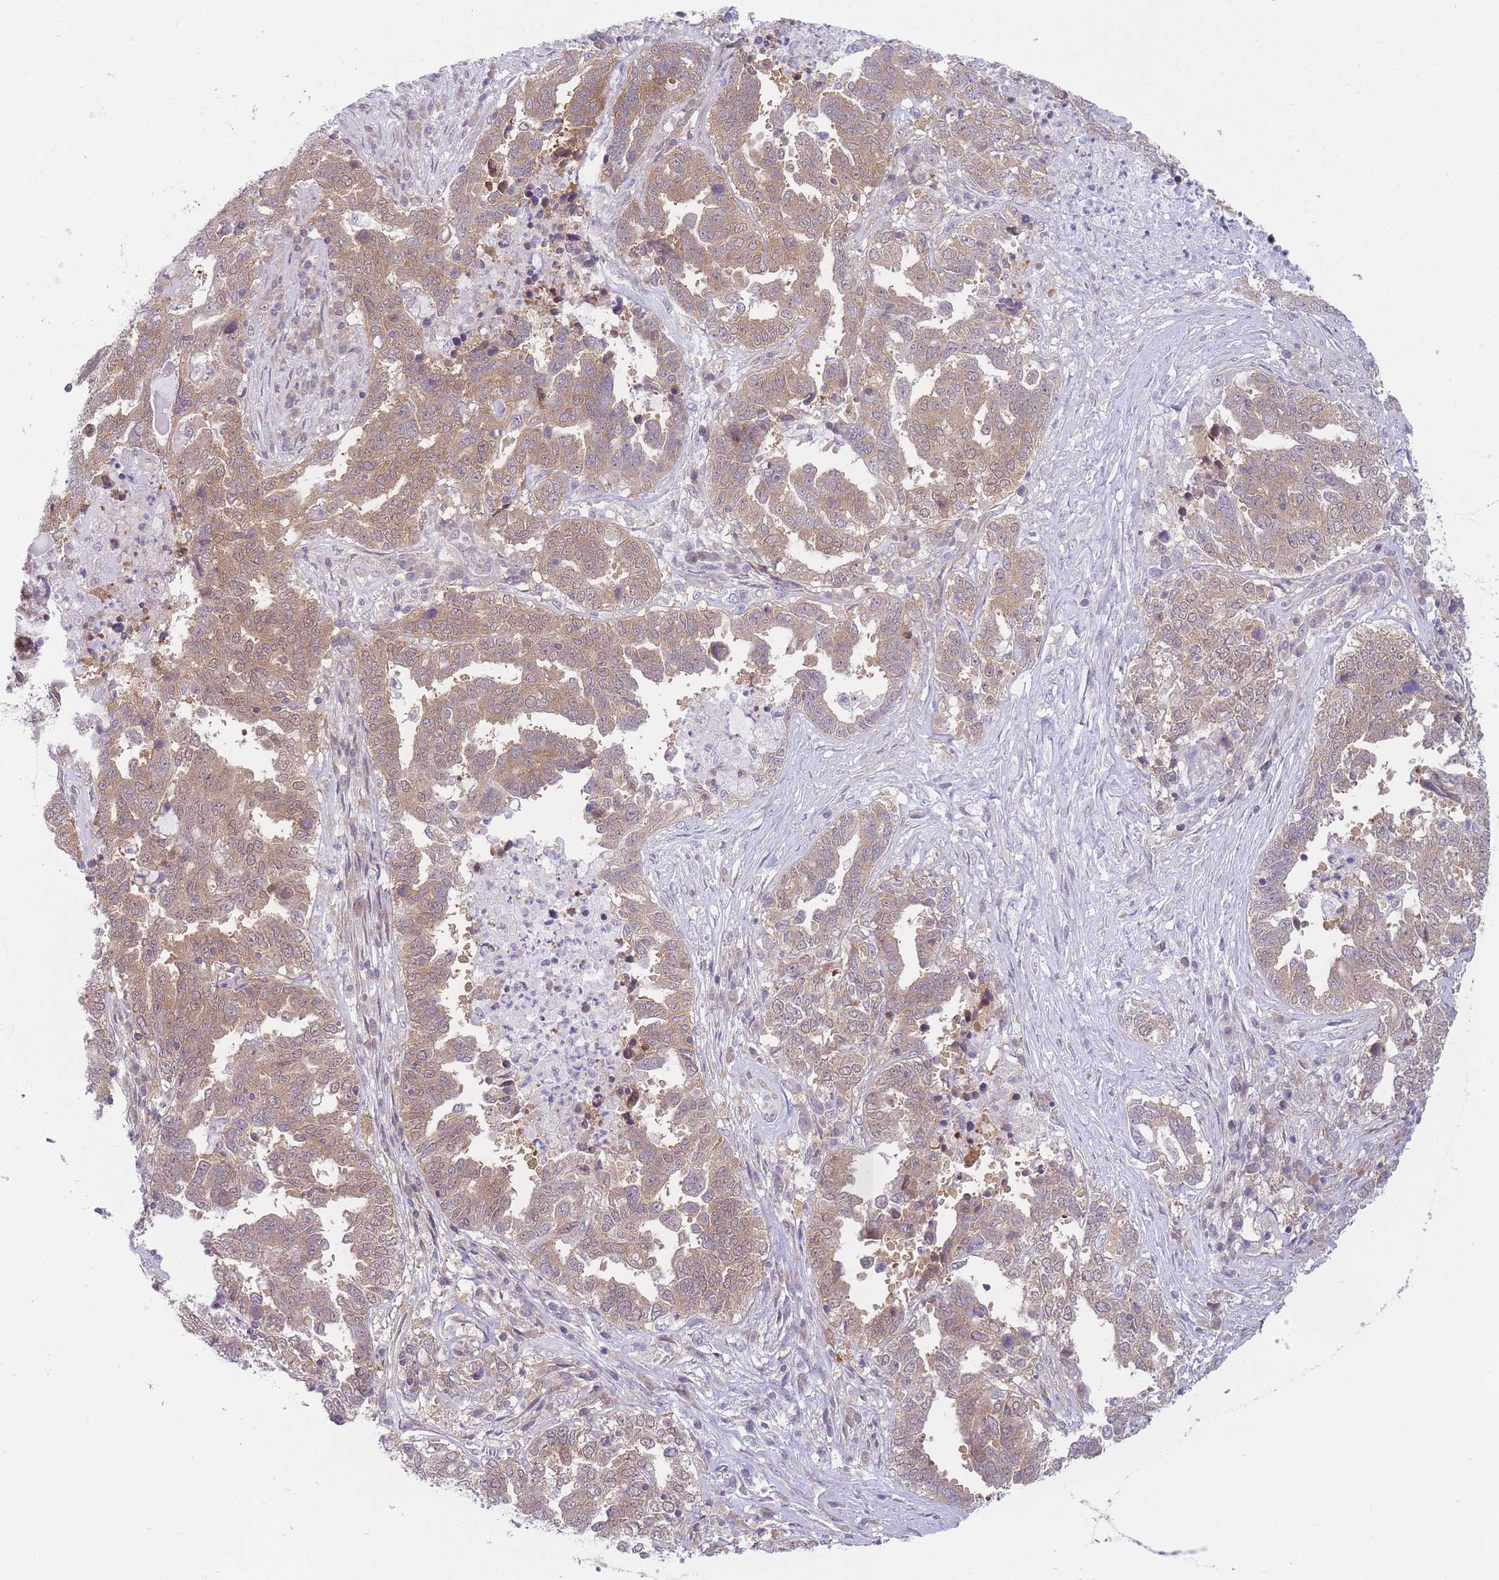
{"staining": {"intensity": "weak", "quantity": ">75%", "location": "cytoplasmic/membranous"}, "tissue": "ovarian cancer", "cell_type": "Tumor cells", "image_type": "cancer", "snomed": [{"axis": "morphology", "description": "Carcinoma, endometroid"}, {"axis": "topography", "description": "Ovary"}], "caption": "Ovarian cancer was stained to show a protein in brown. There is low levels of weak cytoplasmic/membranous expression in about >75% of tumor cells.", "gene": "PFDN6", "patient": {"sex": "female", "age": 62}}